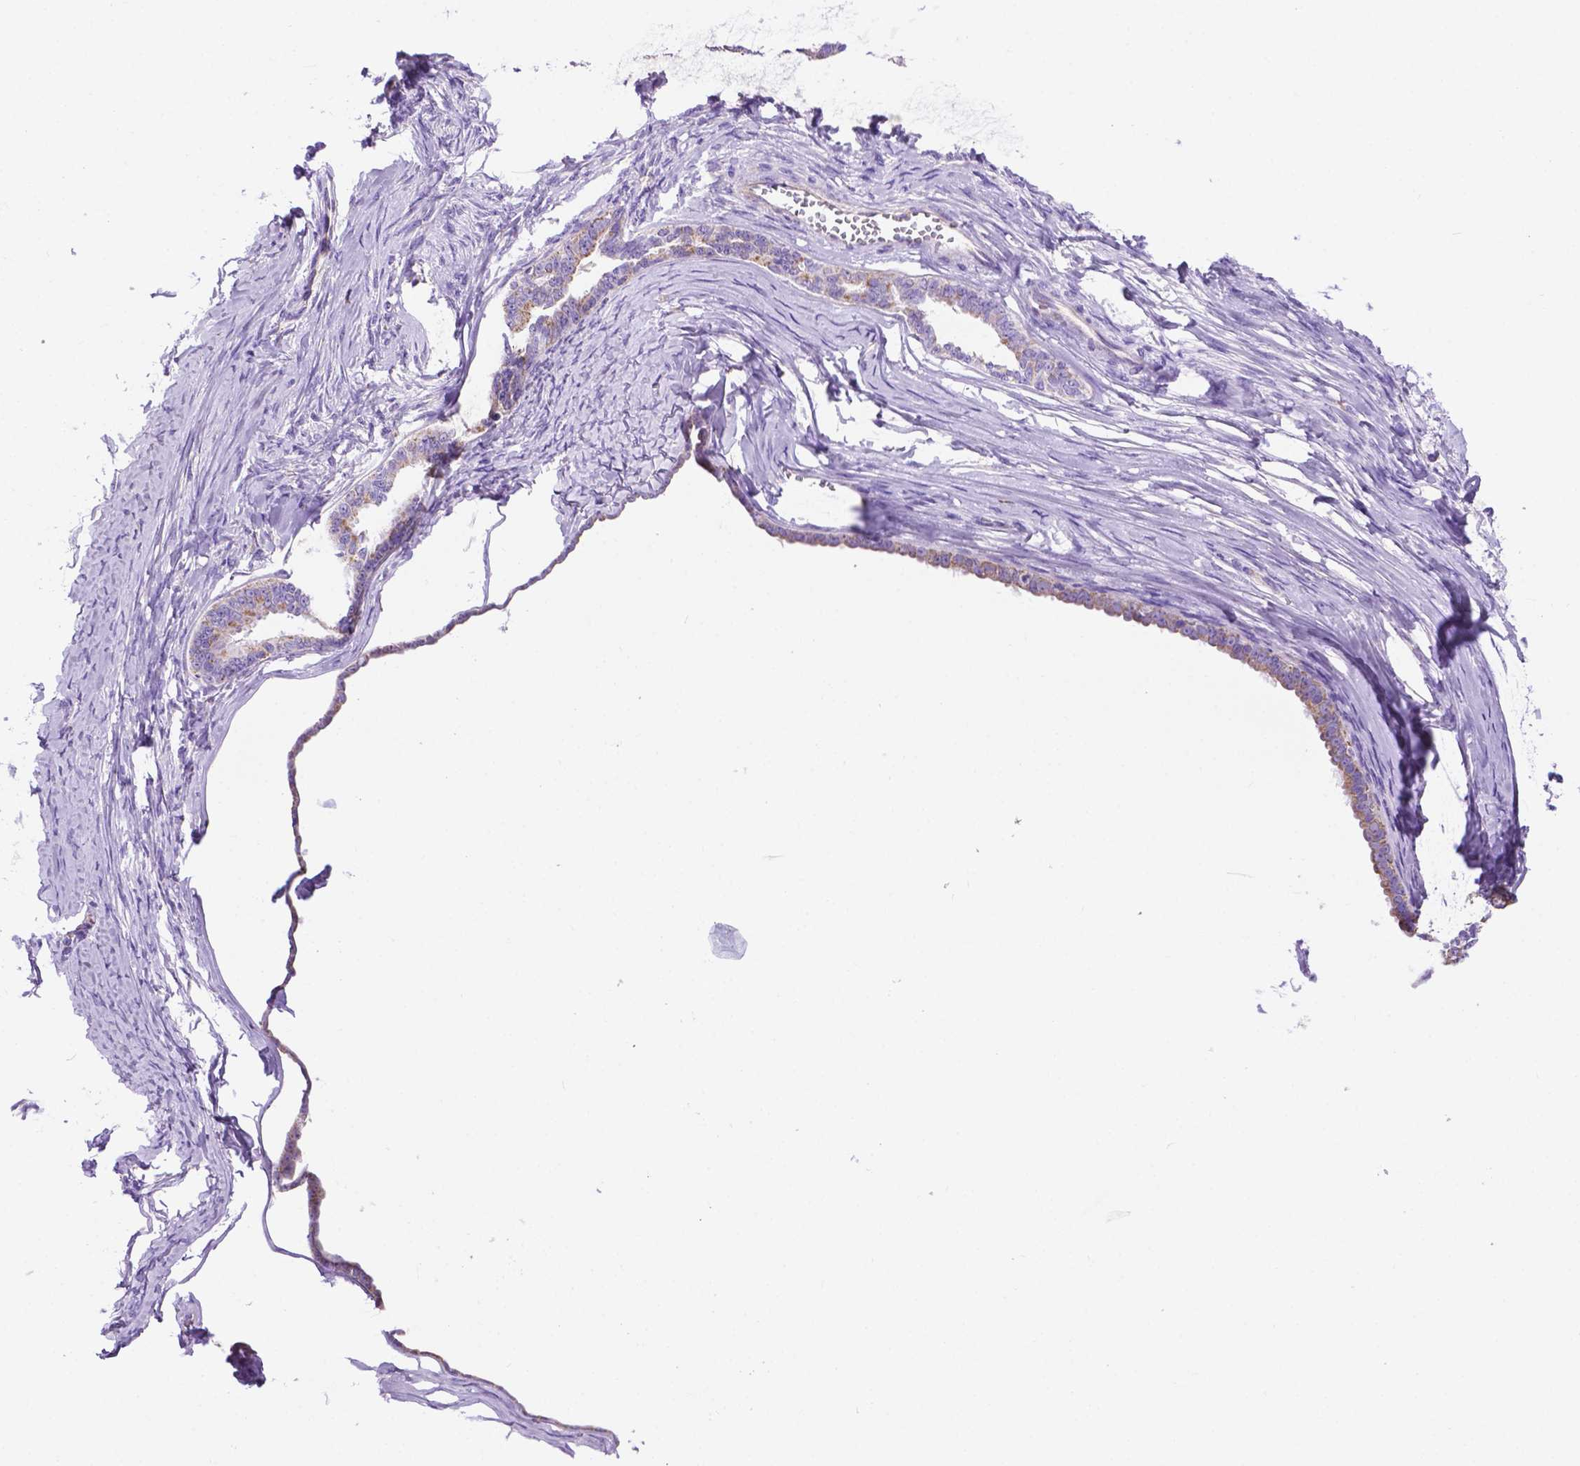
{"staining": {"intensity": "weak", "quantity": ">75%", "location": "cytoplasmic/membranous"}, "tissue": "ovarian cancer", "cell_type": "Tumor cells", "image_type": "cancer", "snomed": [{"axis": "morphology", "description": "Cystadenocarcinoma, serous, NOS"}, {"axis": "topography", "description": "Ovary"}], "caption": "This is a photomicrograph of immunohistochemistry staining of ovarian serous cystadenocarcinoma, which shows weak positivity in the cytoplasmic/membranous of tumor cells.", "gene": "PHYHIP", "patient": {"sex": "female", "age": 71}}